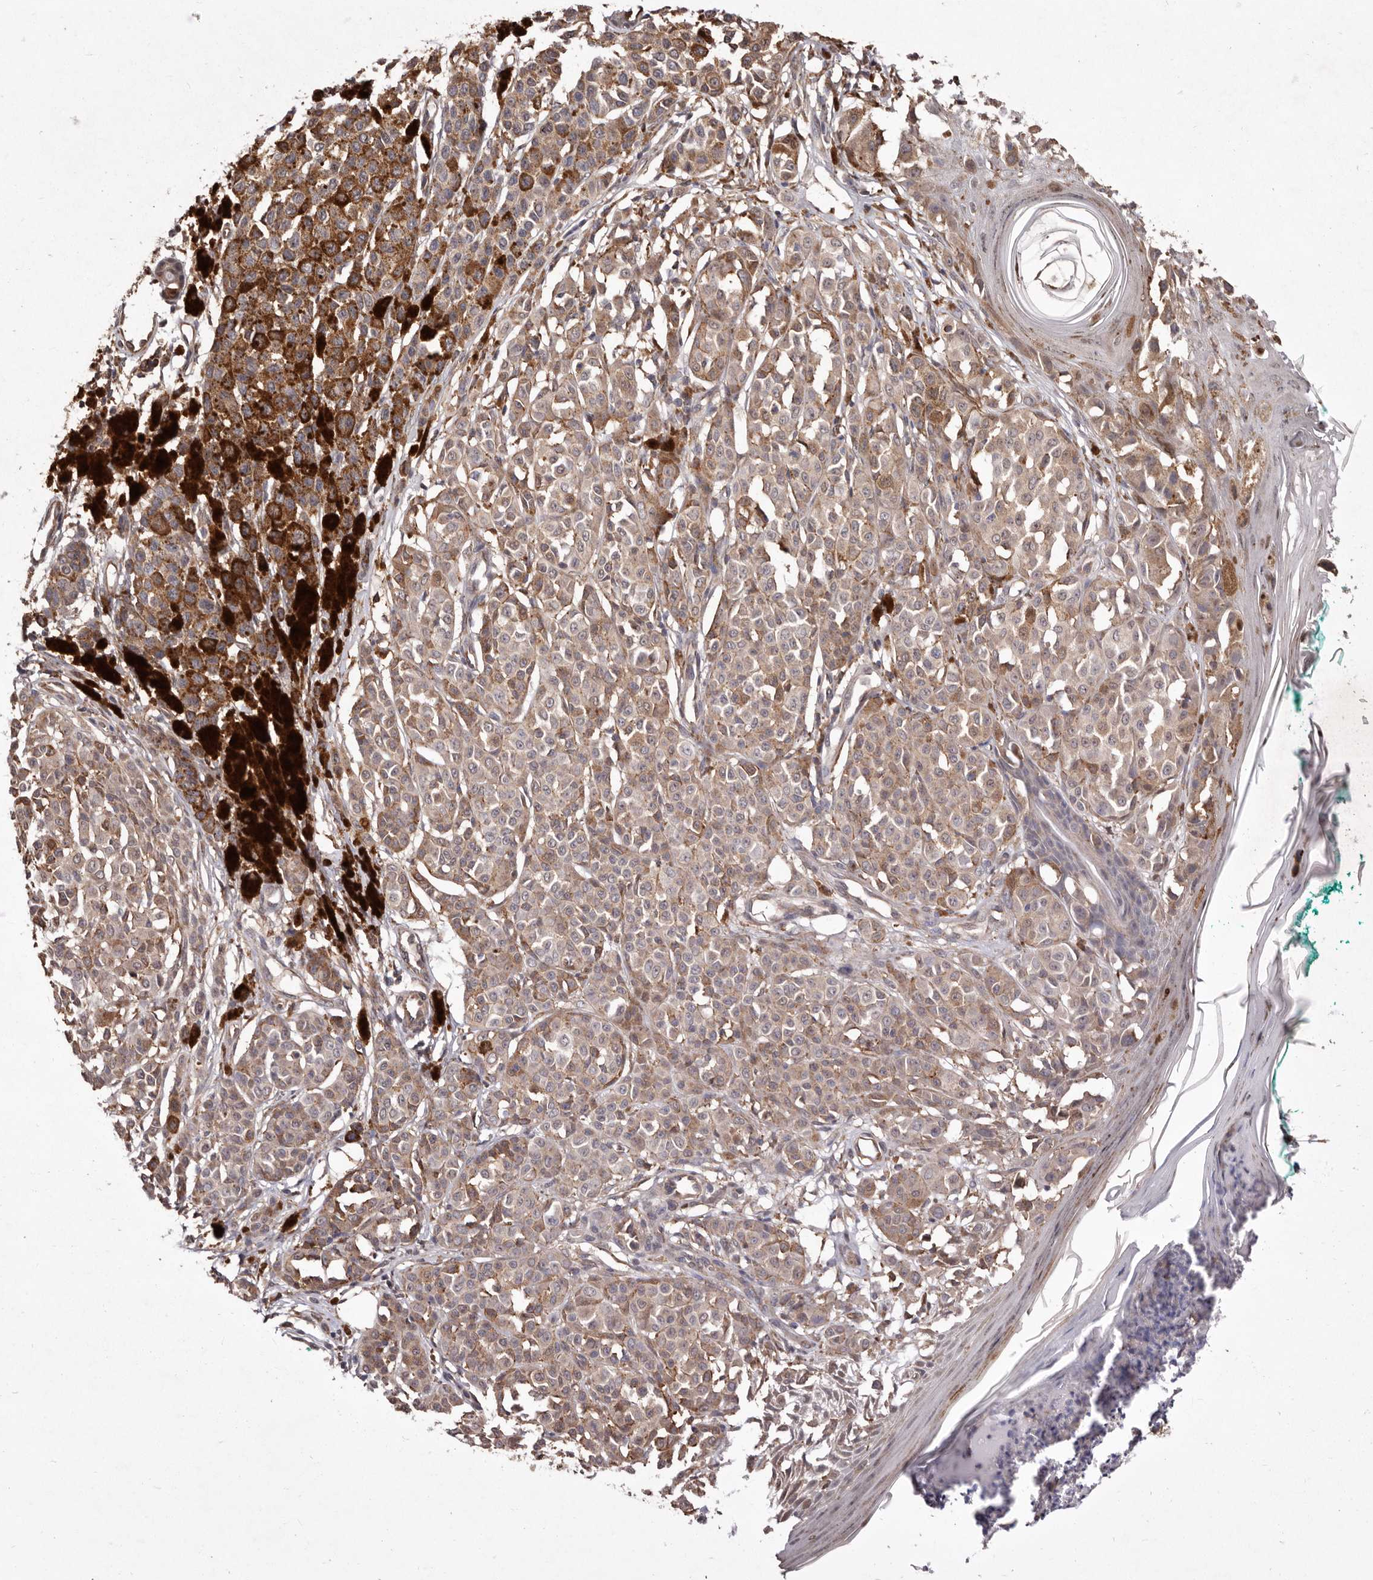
{"staining": {"intensity": "weak", "quantity": "25%-75%", "location": "cytoplasmic/membranous"}, "tissue": "melanoma", "cell_type": "Tumor cells", "image_type": "cancer", "snomed": [{"axis": "morphology", "description": "Malignant melanoma, NOS"}, {"axis": "topography", "description": "Skin of leg"}], "caption": "An image showing weak cytoplasmic/membranous expression in about 25%-75% of tumor cells in malignant melanoma, as visualized by brown immunohistochemical staining.", "gene": "RRM2B", "patient": {"sex": "female", "age": 72}}